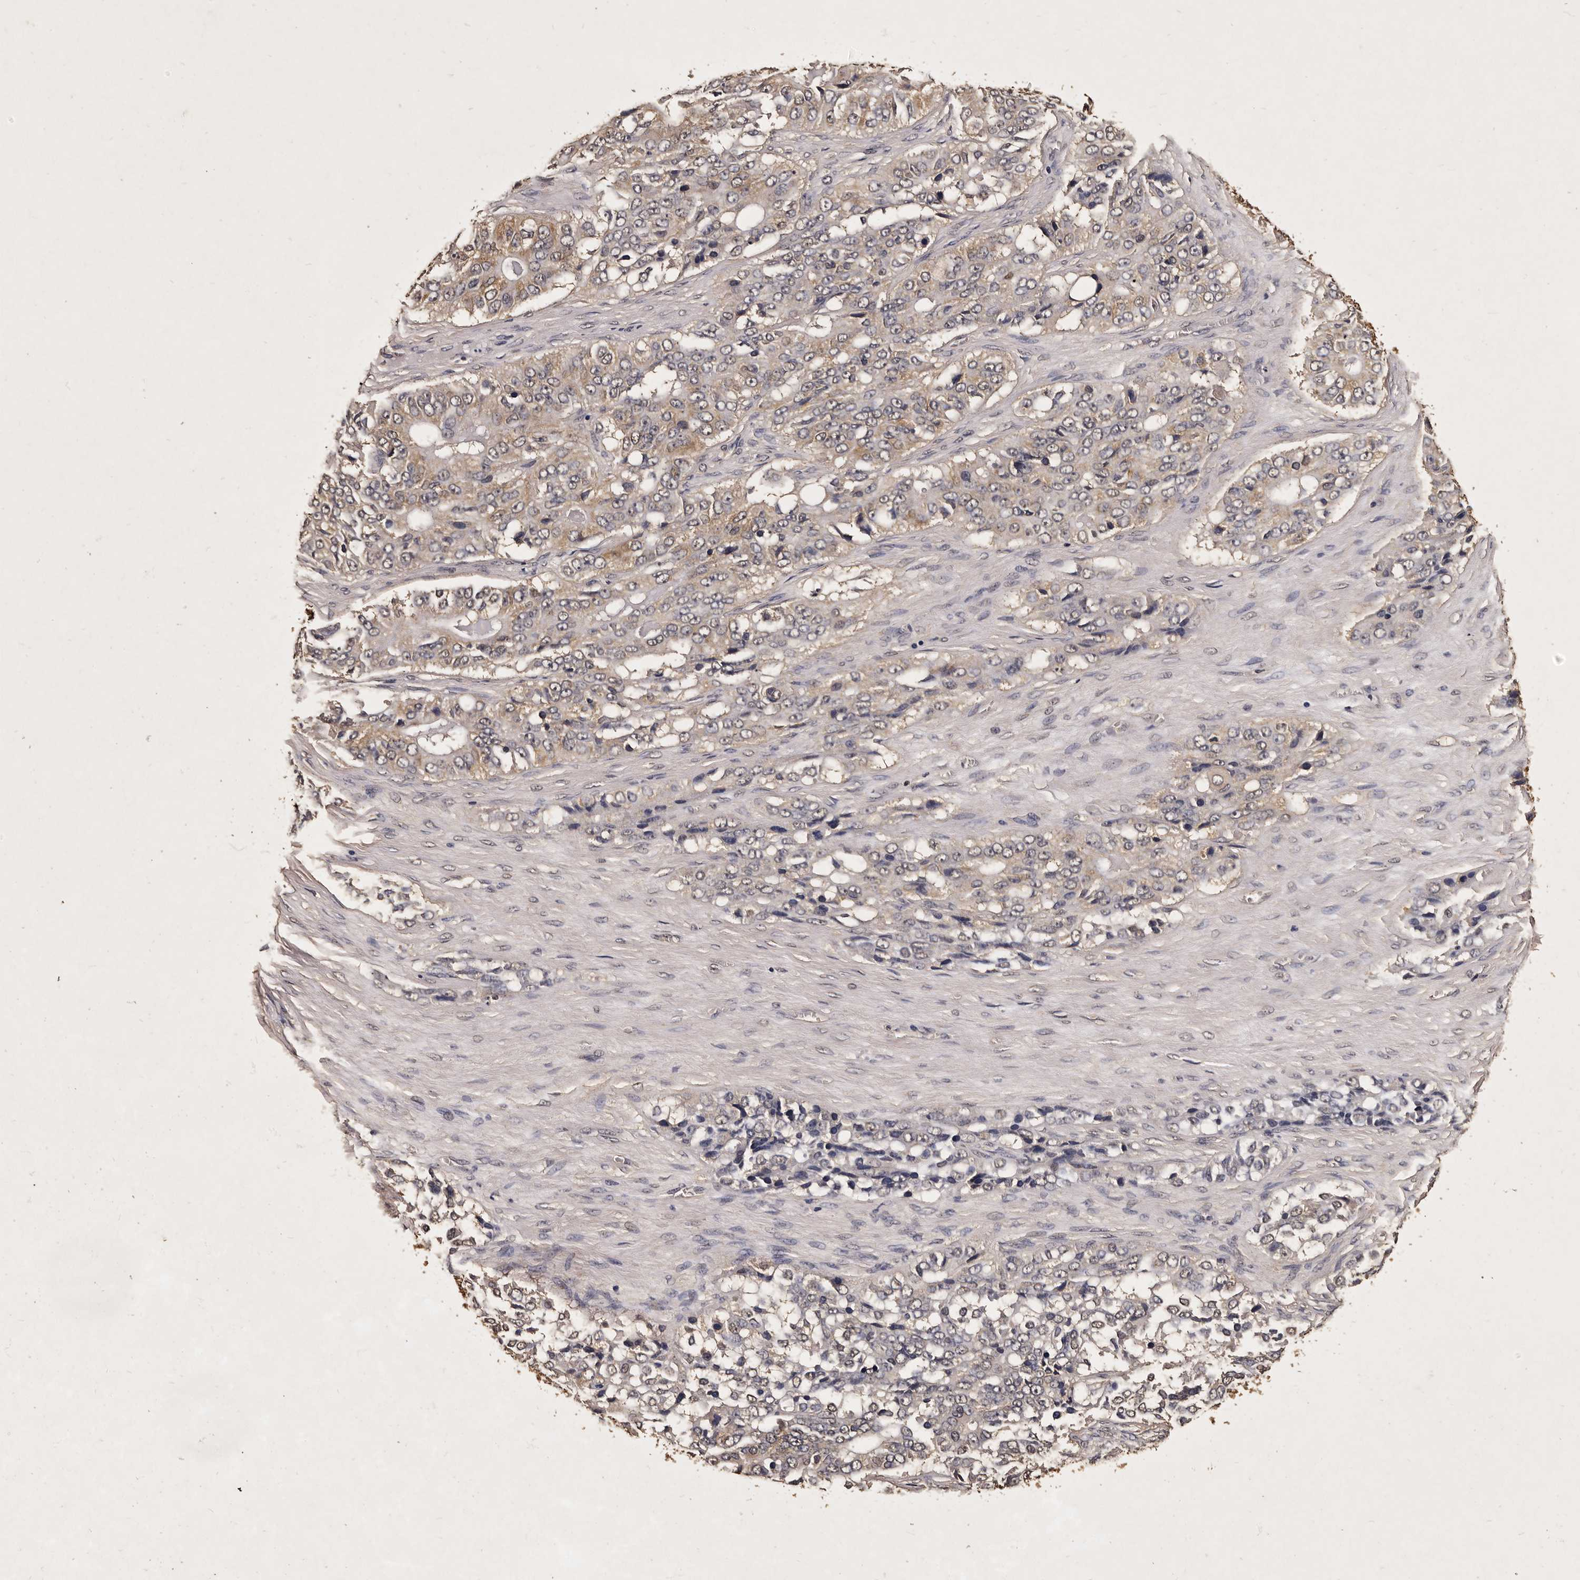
{"staining": {"intensity": "weak", "quantity": "25%-75%", "location": "cytoplasmic/membranous"}, "tissue": "ovarian cancer", "cell_type": "Tumor cells", "image_type": "cancer", "snomed": [{"axis": "morphology", "description": "Carcinoma, endometroid"}, {"axis": "topography", "description": "Ovary"}], "caption": "This photomicrograph displays ovarian endometroid carcinoma stained with immunohistochemistry (IHC) to label a protein in brown. The cytoplasmic/membranous of tumor cells show weak positivity for the protein. Nuclei are counter-stained blue.", "gene": "PARS2", "patient": {"sex": "female", "age": 51}}